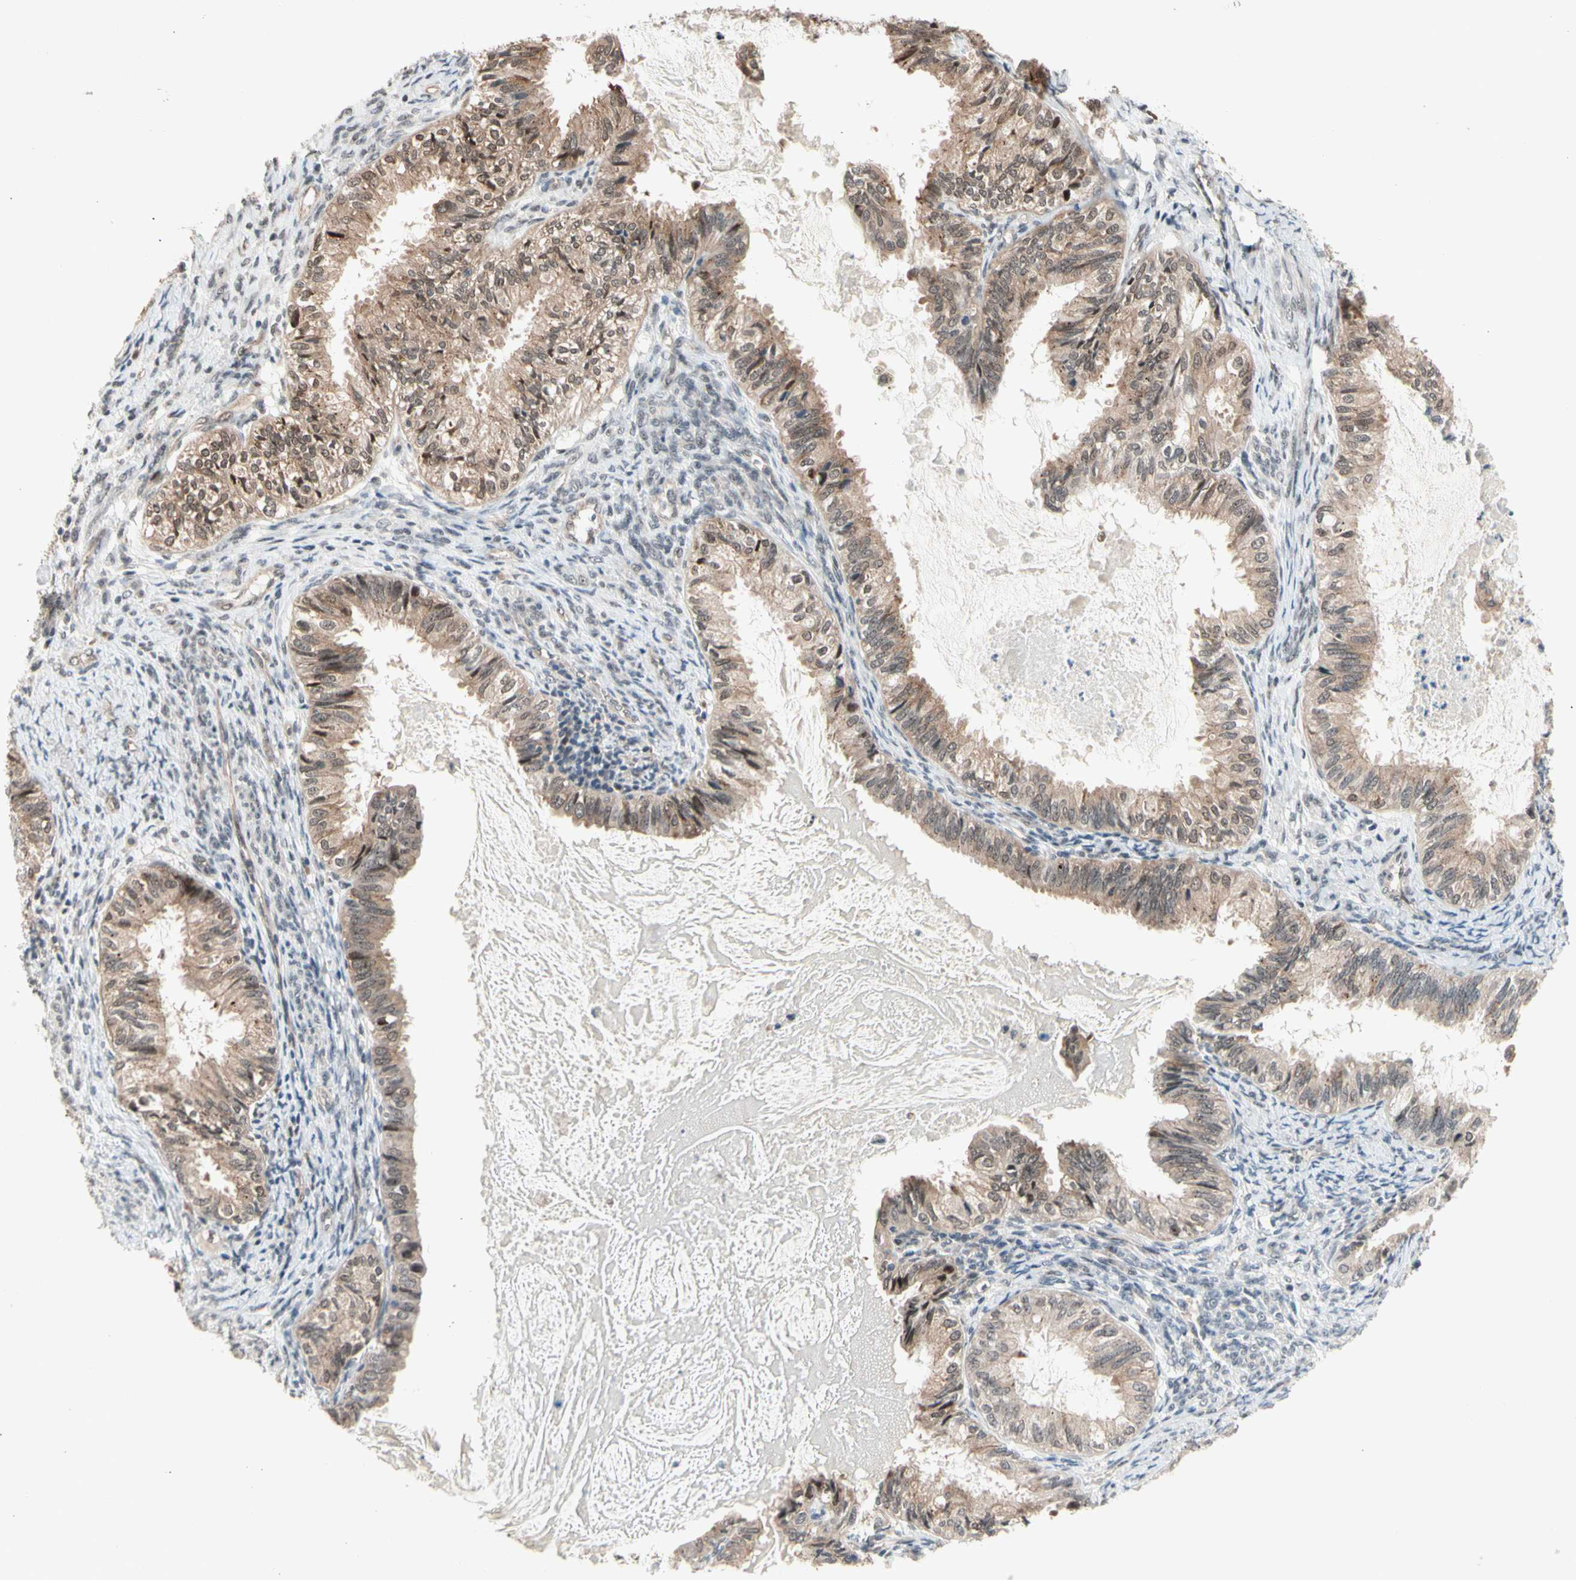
{"staining": {"intensity": "moderate", "quantity": ">75%", "location": "cytoplasmic/membranous"}, "tissue": "cervical cancer", "cell_type": "Tumor cells", "image_type": "cancer", "snomed": [{"axis": "morphology", "description": "Normal tissue, NOS"}, {"axis": "morphology", "description": "Adenocarcinoma, NOS"}, {"axis": "topography", "description": "Cervix"}, {"axis": "topography", "description": "Endometrium"}], "caption": "Cervical cancer (adenocarcinoma) stained with a brown dye exhibits moderate cytoplasmic/membranous positive staining in about >75% of tumor cells.", "gene": "NGEF", "patient": {"sex": "female", "age": 86}}